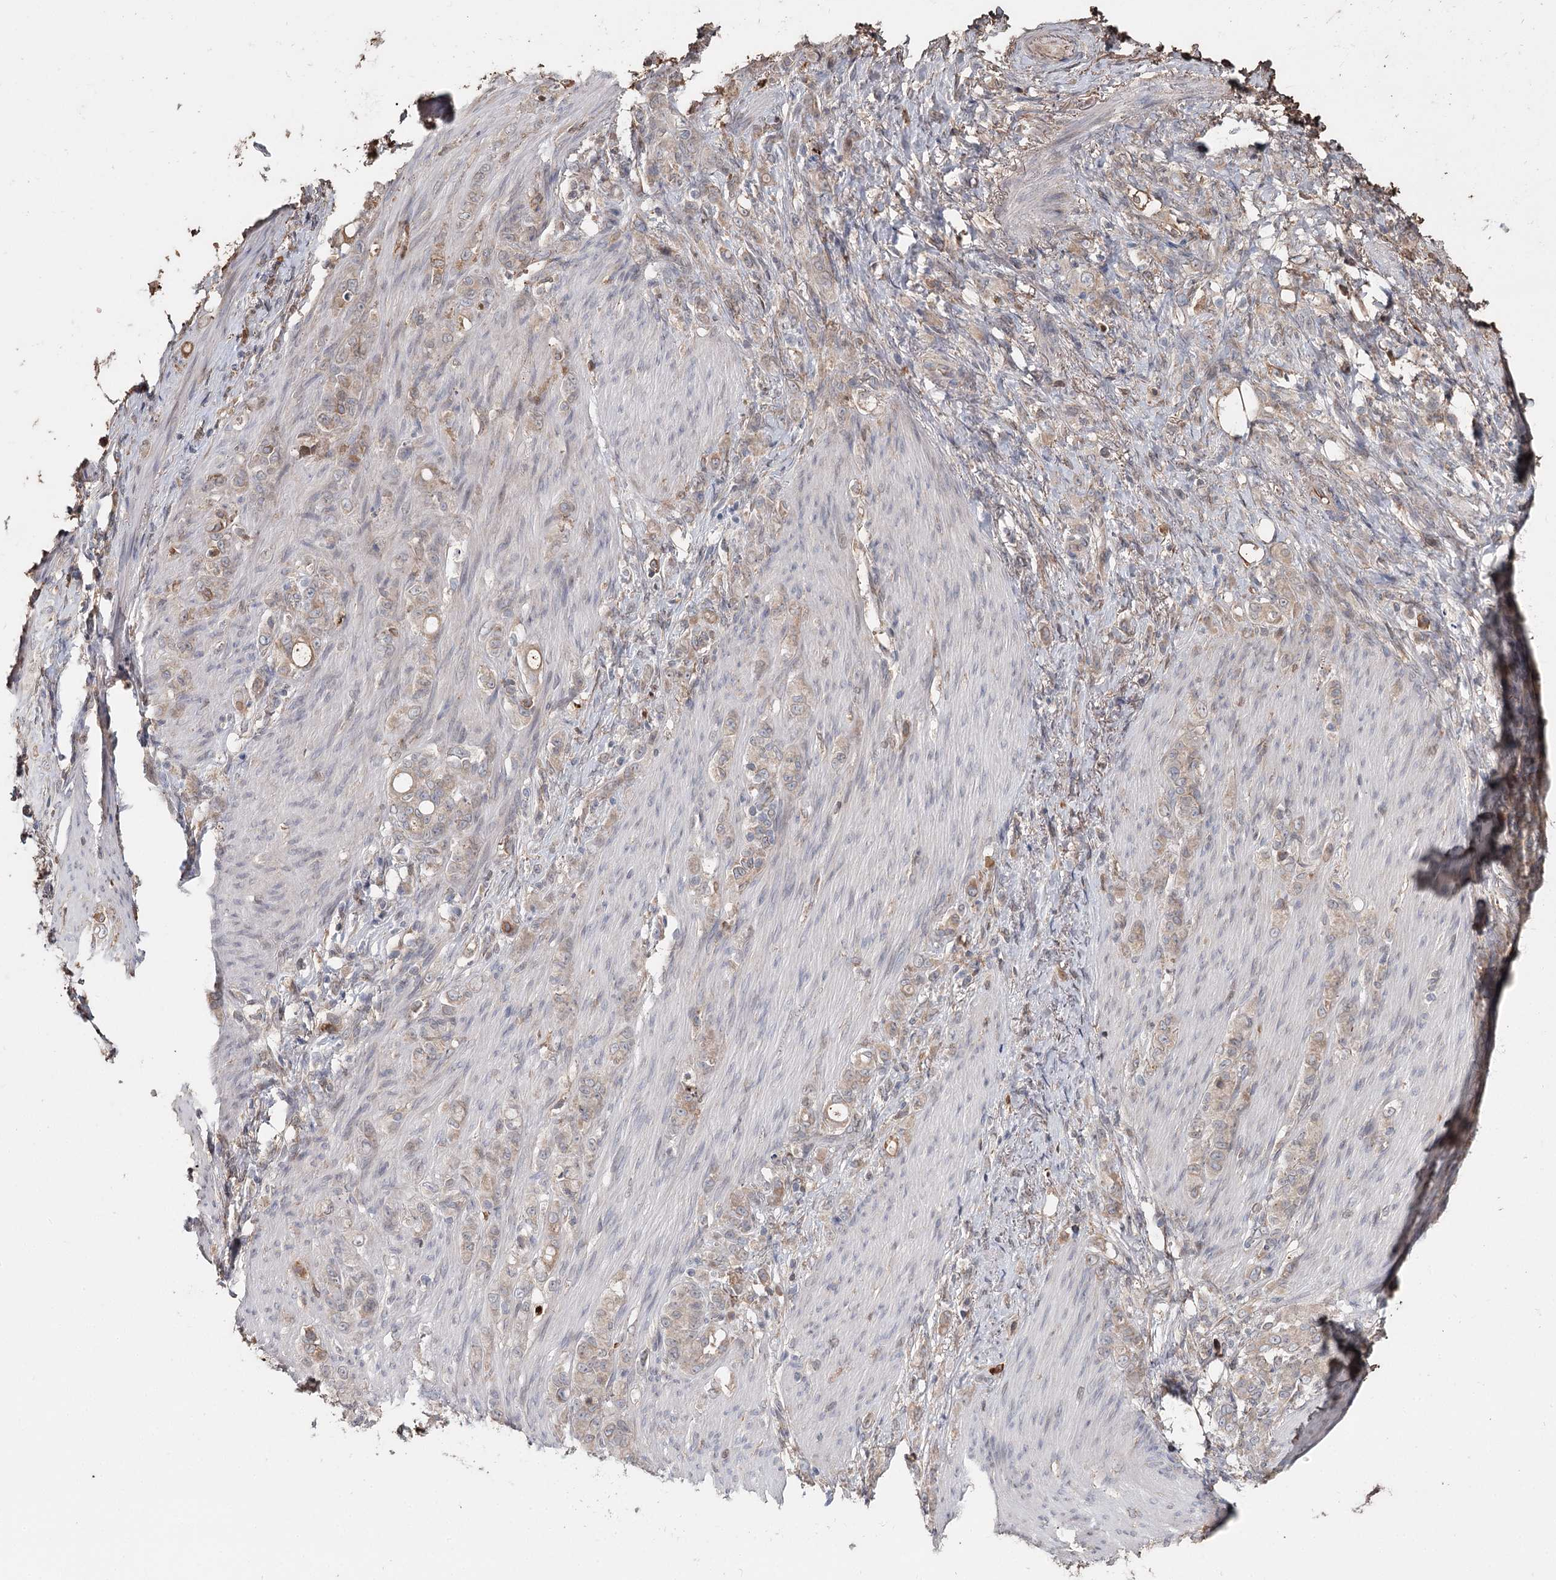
{"staining": {"intensity": "weak", "quantity": ">75%", "location": "cytoplasmic/membranous"}, "tissue": "stomach cancer", "cell_type": "Tumor cells", "image_type": "cancer", "snomed": [{"axis": "morphology", "description": "Adenocarcinoma, NOS"}, {"axis": "topography", "description": "Stomach"}], "caption": "Immunohistochemistry (IHC) staining of stomach adenocarcinoma, which exhibits low levels of weak cytoplasmic/membranous expression in about >75% of tumor cells indicating weak cytoplasmic/membranous protein staining. The staining was performed using DAB (brown) for protein detection and nuclei were counterstained in hematoxylin (blue).", "gene": "SYVN1", "patient": {"sex": "female", "age": 79}}